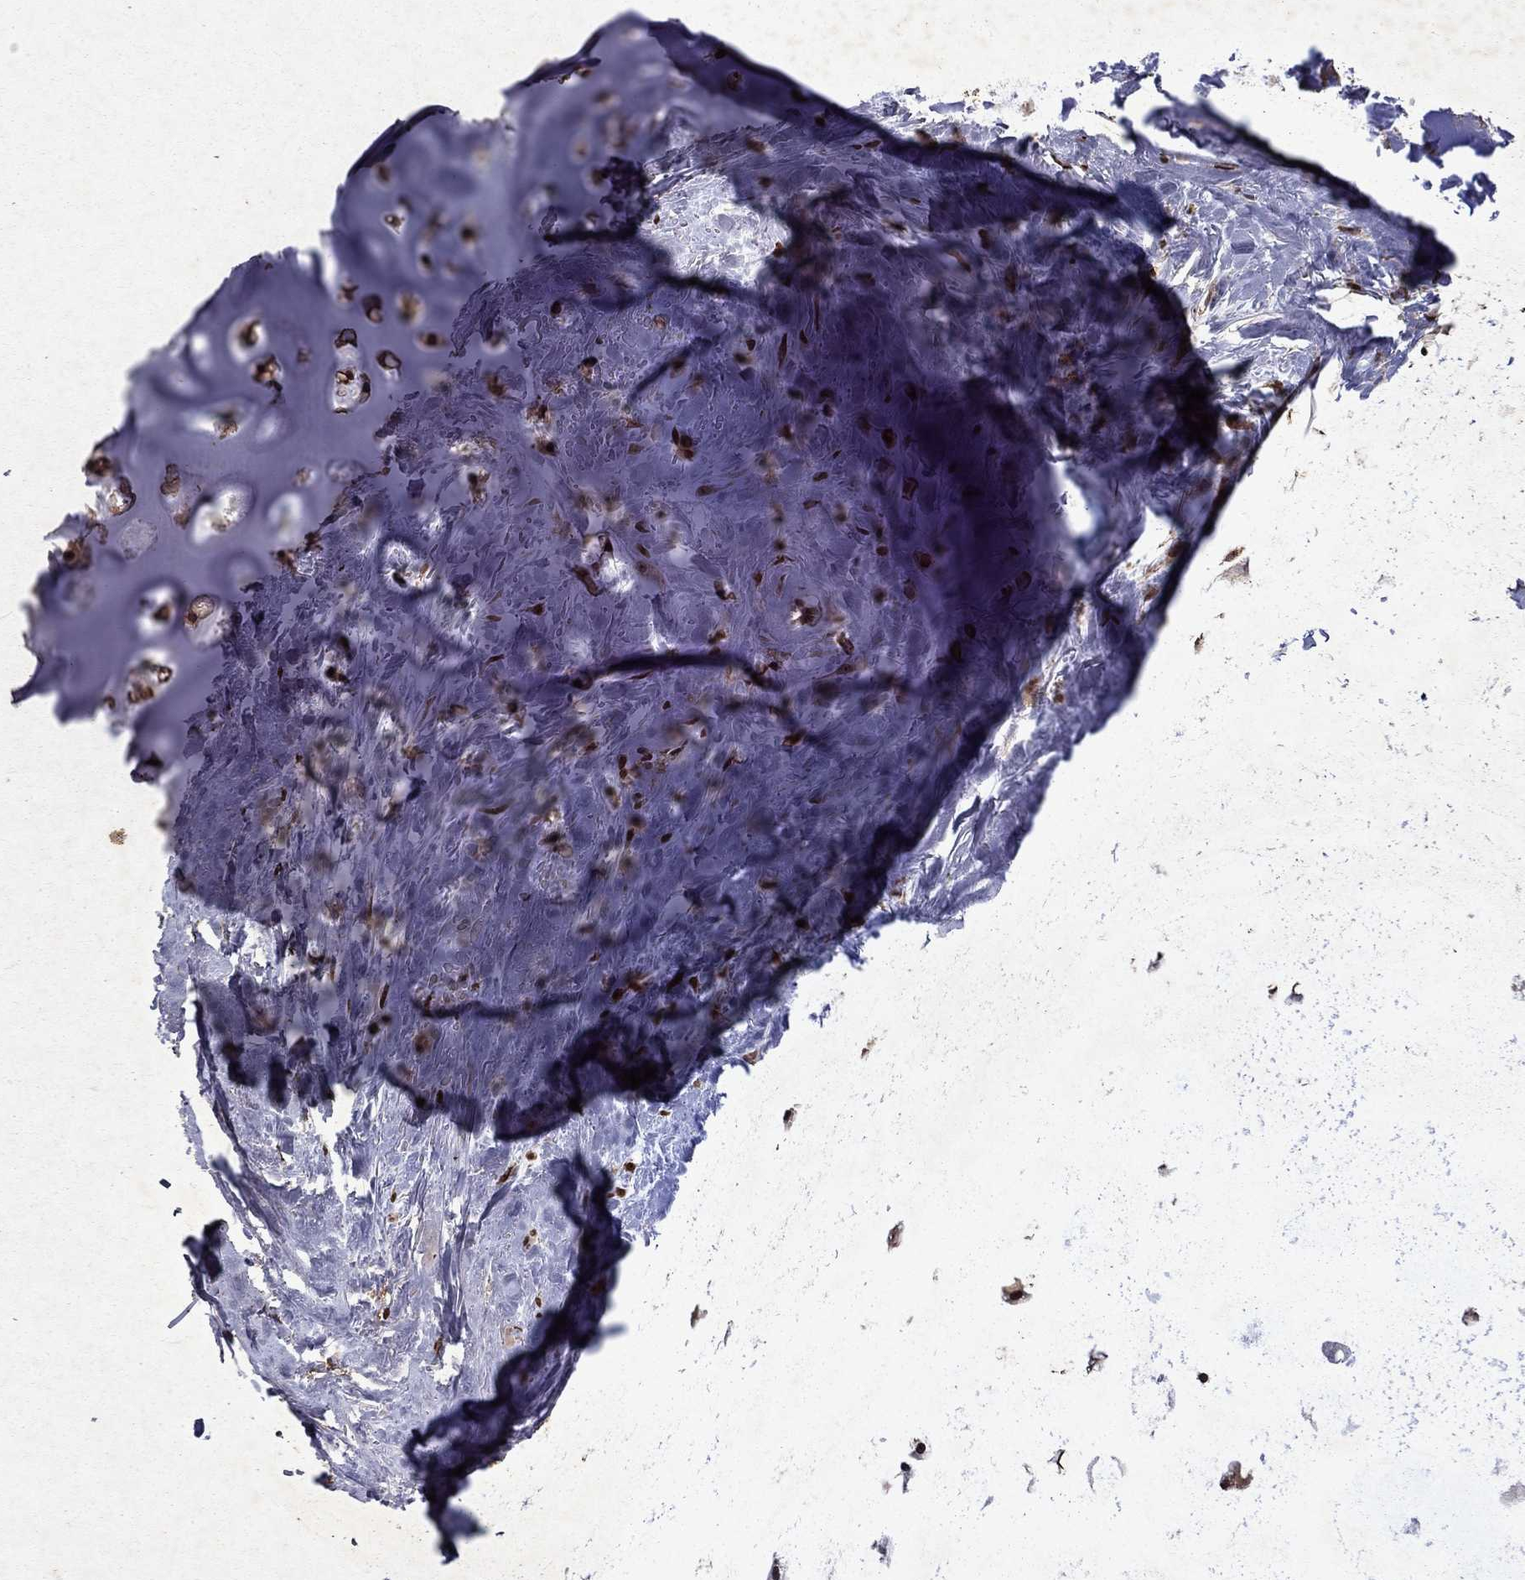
{"staining": {"intensity": "strong", "quantity": ">75%", "location": "nuclear"}, "tissue": "soft tissue", "cell_type": "Chondrocytes", "image_type": "normal", "snomed": [{"axis": "morphology", "description": "Normal tissue, NOS"}, {"axis": "topography", "description": "Cartilage tissue"}], "caption": "The micrograph demonstrates staining of unremarkable soft tissue, revealing strong nuclear protein staining (brown color) within chondrocytes.", "gene": "PIN4", "patient": {"sex": "male", "age": 62}}